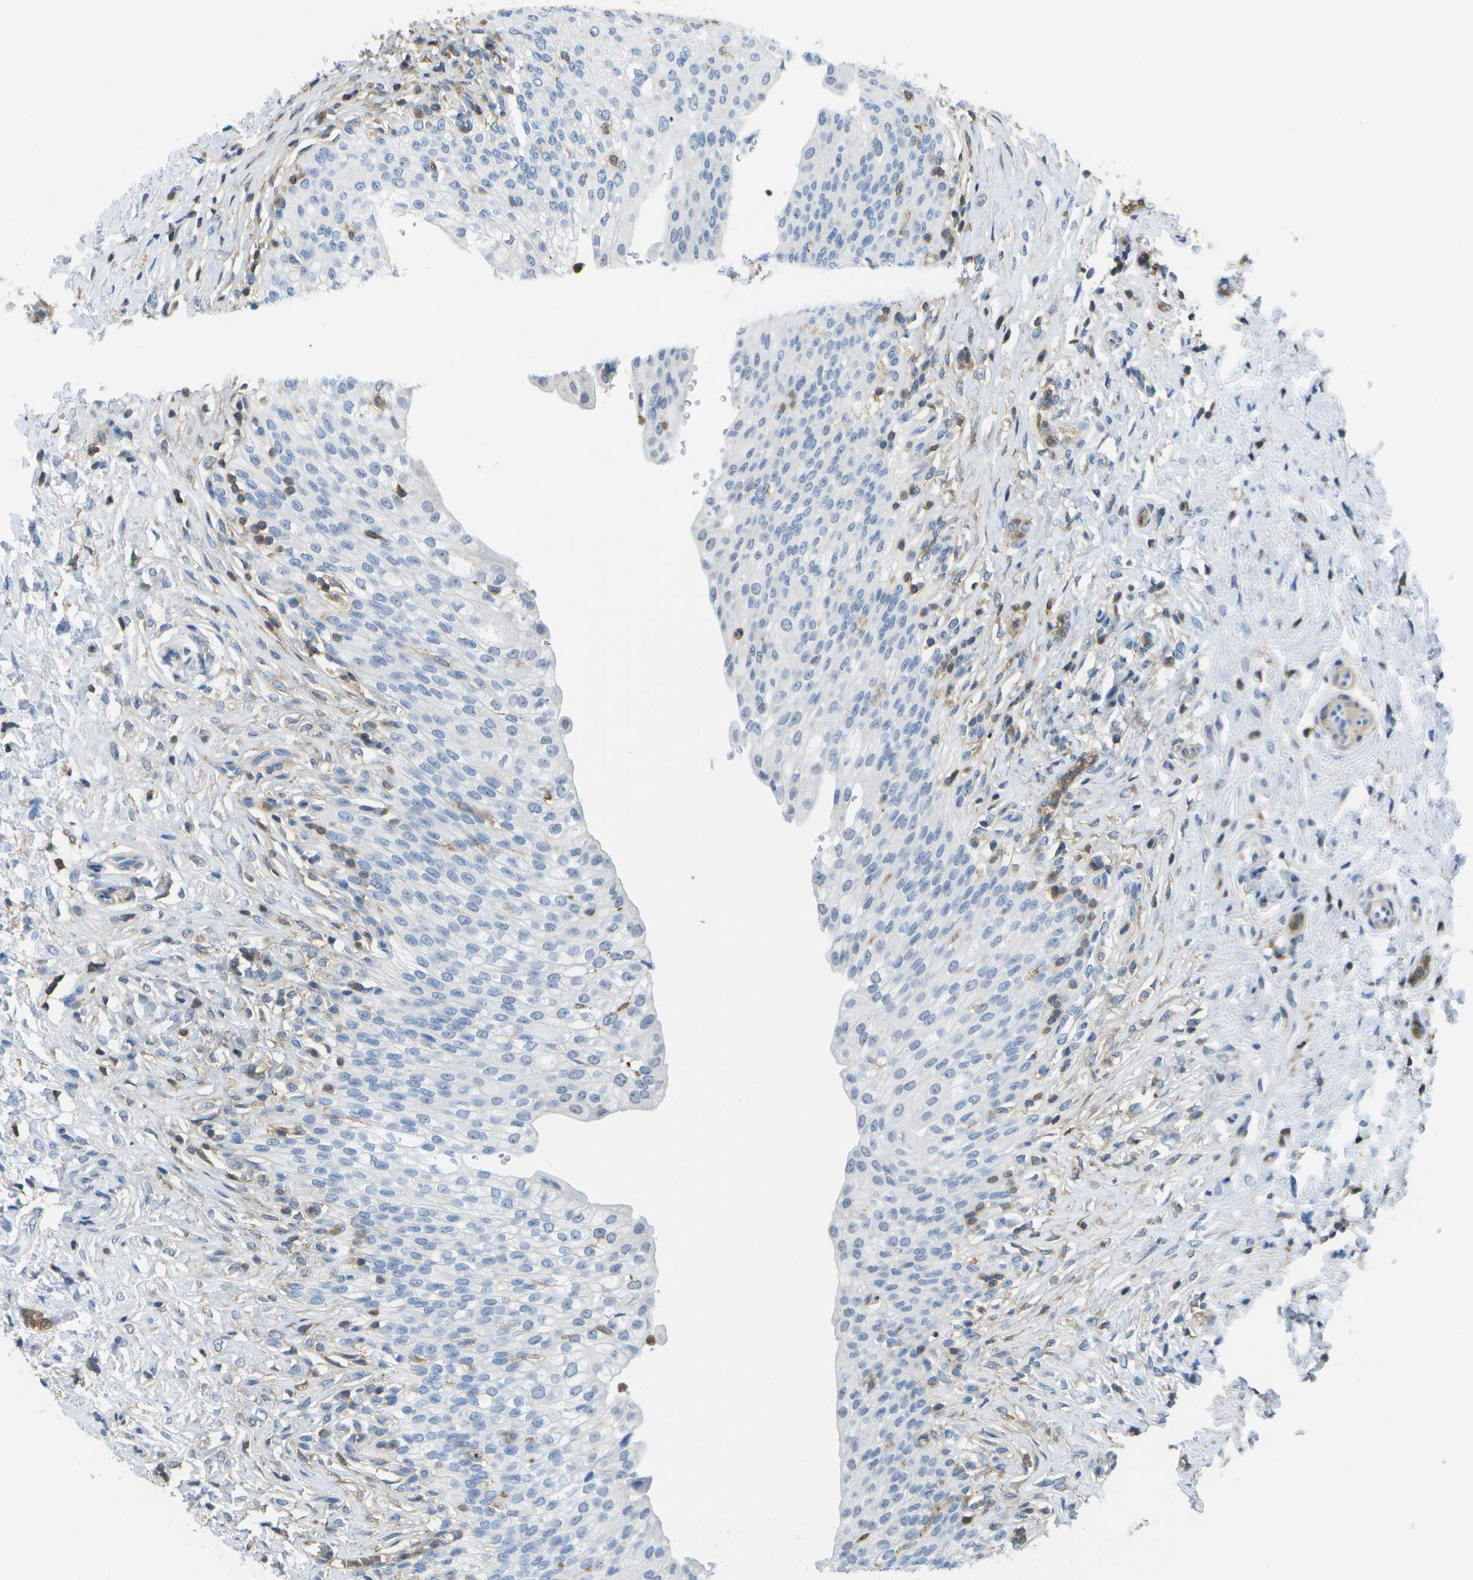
{"staining": {"intensity": "negative", "quantity": "none", "location": "none"}, "tissue": "urinary bladder", "cell_type": "Urothelial cells", "image_type": "normal", "snomed": [{"axis": "morphology", "description": "Urothelial carcinoma, High grade"}, {"axis": "topography", "description": "Urinary bladder"}], "caption": "Urothelial cells show no significant expression in benign urinary bladder. (DAB (3,3'-diaminobenzidine) immunohistochemistry (IHC) with hematoxylin counter stain).", "gene": "RCSD1", "patient": {"sex": "male", "age": 46}}